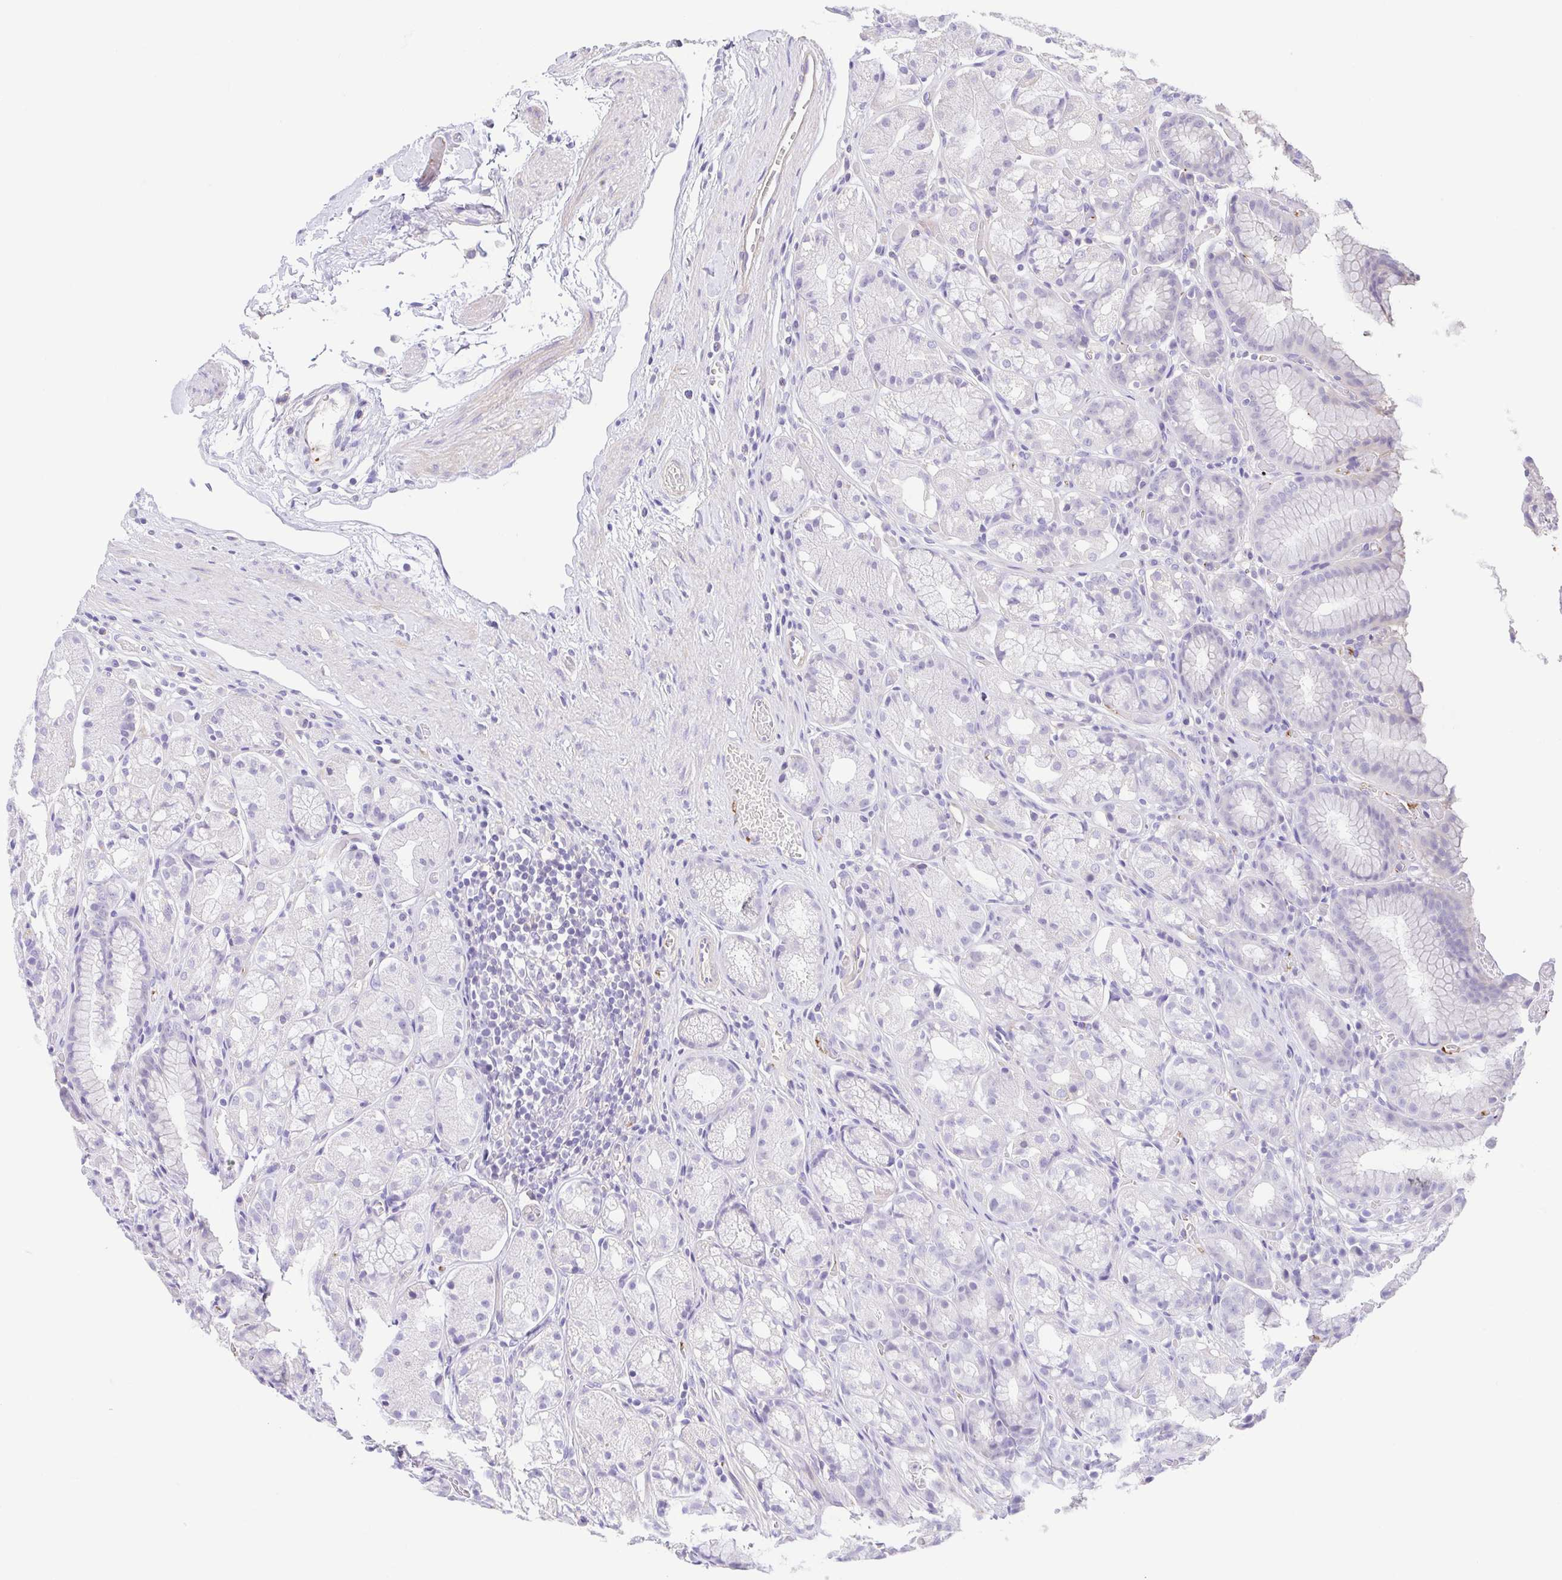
{"staining": {"intensity": "negative", "quantity": "none", "location": "none"}, "tissue": "stomach", "cell_type": "Glandular cells", "image_type": "normal", "snomed": [{"axis": "morphology", "description": "Normal tissue, NOS"}, {"axis": "topography", "description": "Stomach"}], "caption": "This micrograph is of benign stomach stained with IHC to label a protein in brown with the nuclei are counter-stained blue. There is no positivity in glandular cells. (Immunohistochemistry, brightfield microscopy, high magnification).", "gene": "PRR14L", "patient": {"sex": "male", "age": 70}}